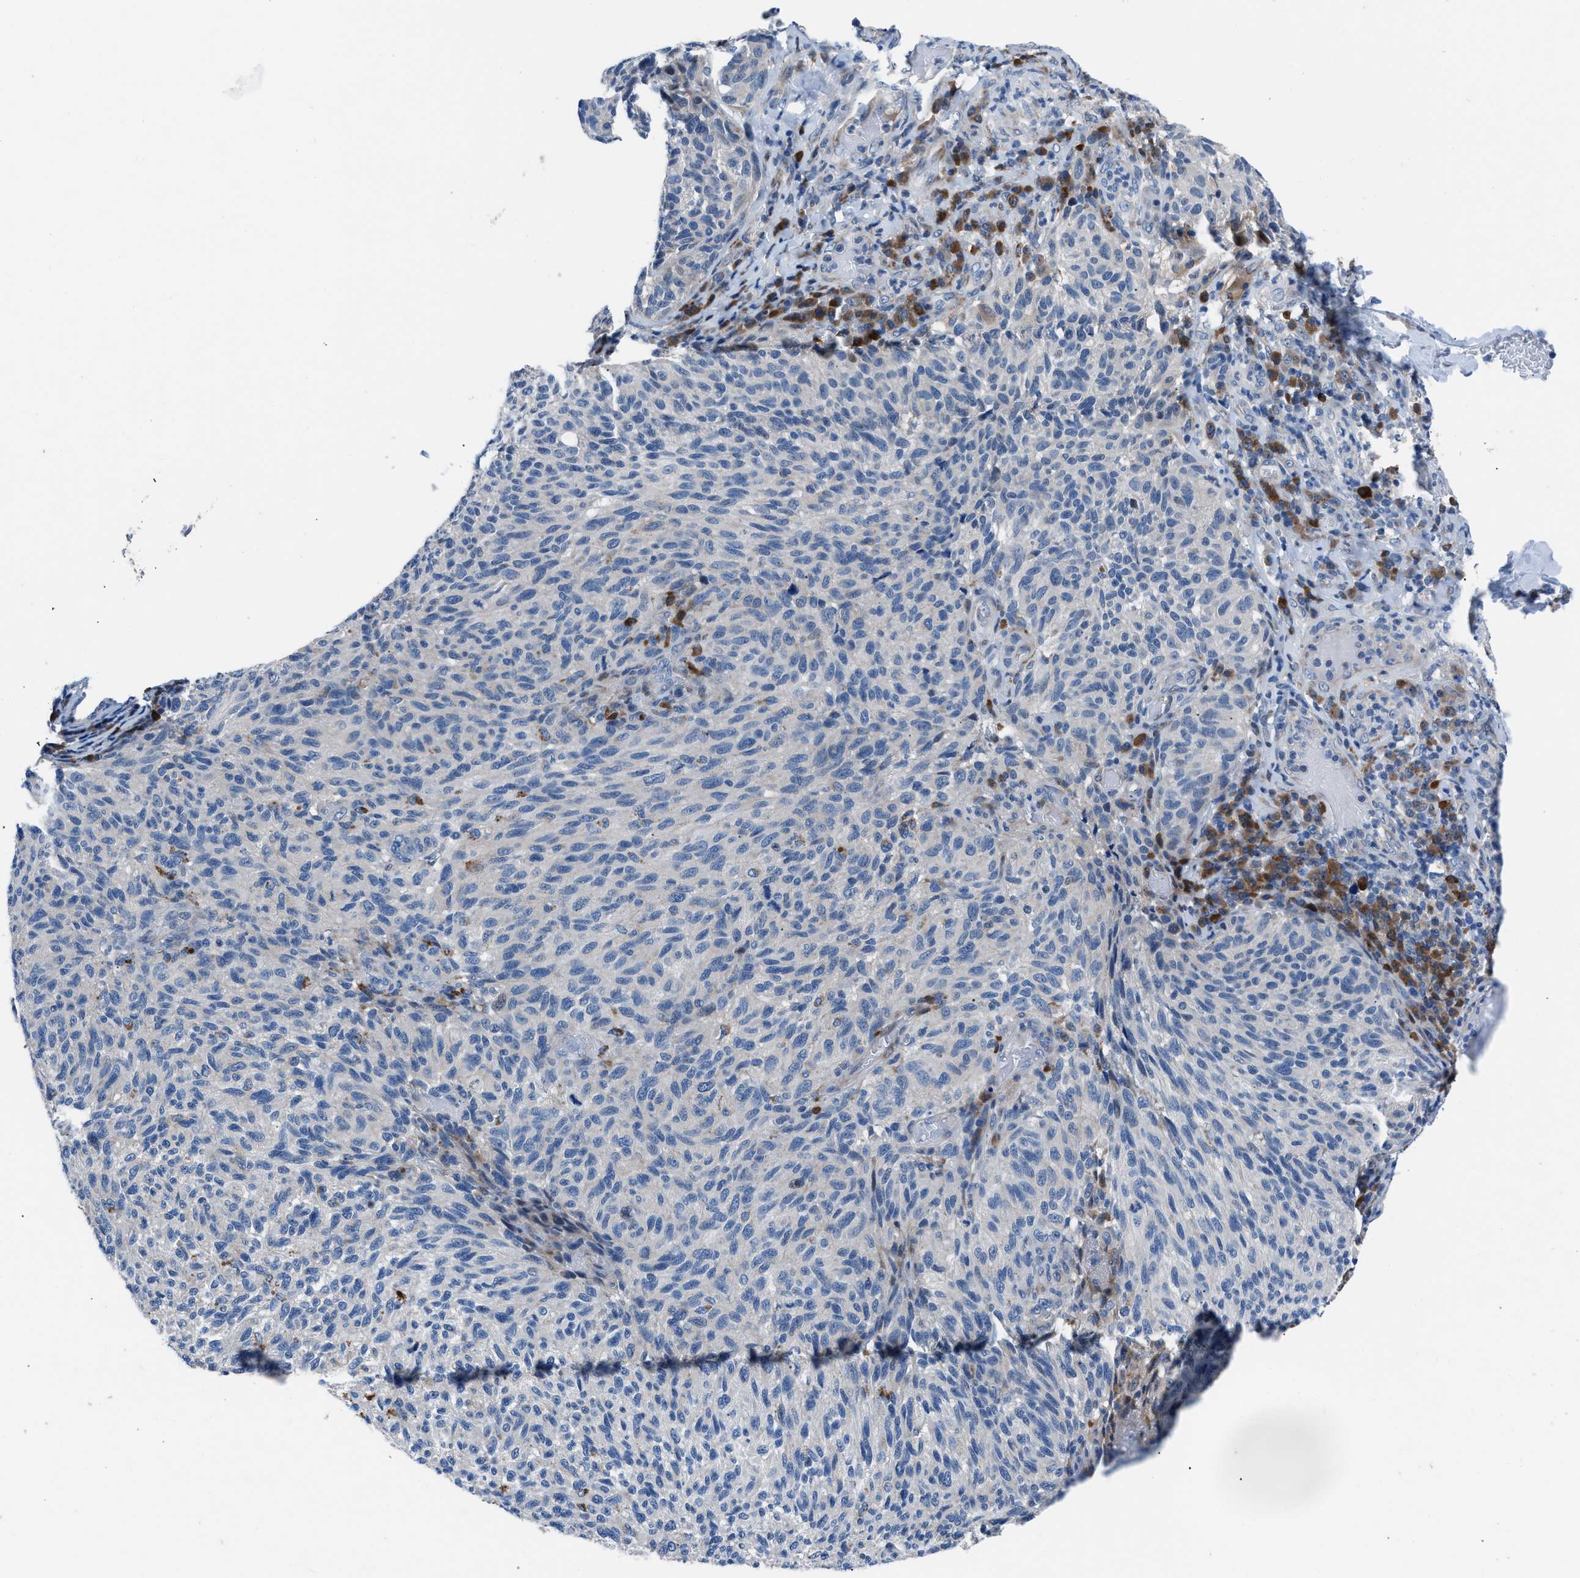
{"staining": {"intensity": "negative", "quantity": "none", "location": "none"}, "tissue": "melanoma", "cell_type": "Tumor cells", "image_type": "cancer", "snomed": [{"axis": "morphology", "description": "Malignant melanoma, NOS"}, {"axis": "topography", "description": "Skin"}], "caption": "This histopathology image is of melanoma stained with immunohistochemistry to label a protein in brown with the nuclei are counter-stained blue. There is no staining in tumor cells. (IHC, brightfield microscopy, high magnification).", "gene": "UAP1", "patient": {"sex": "female", "age": 73}}